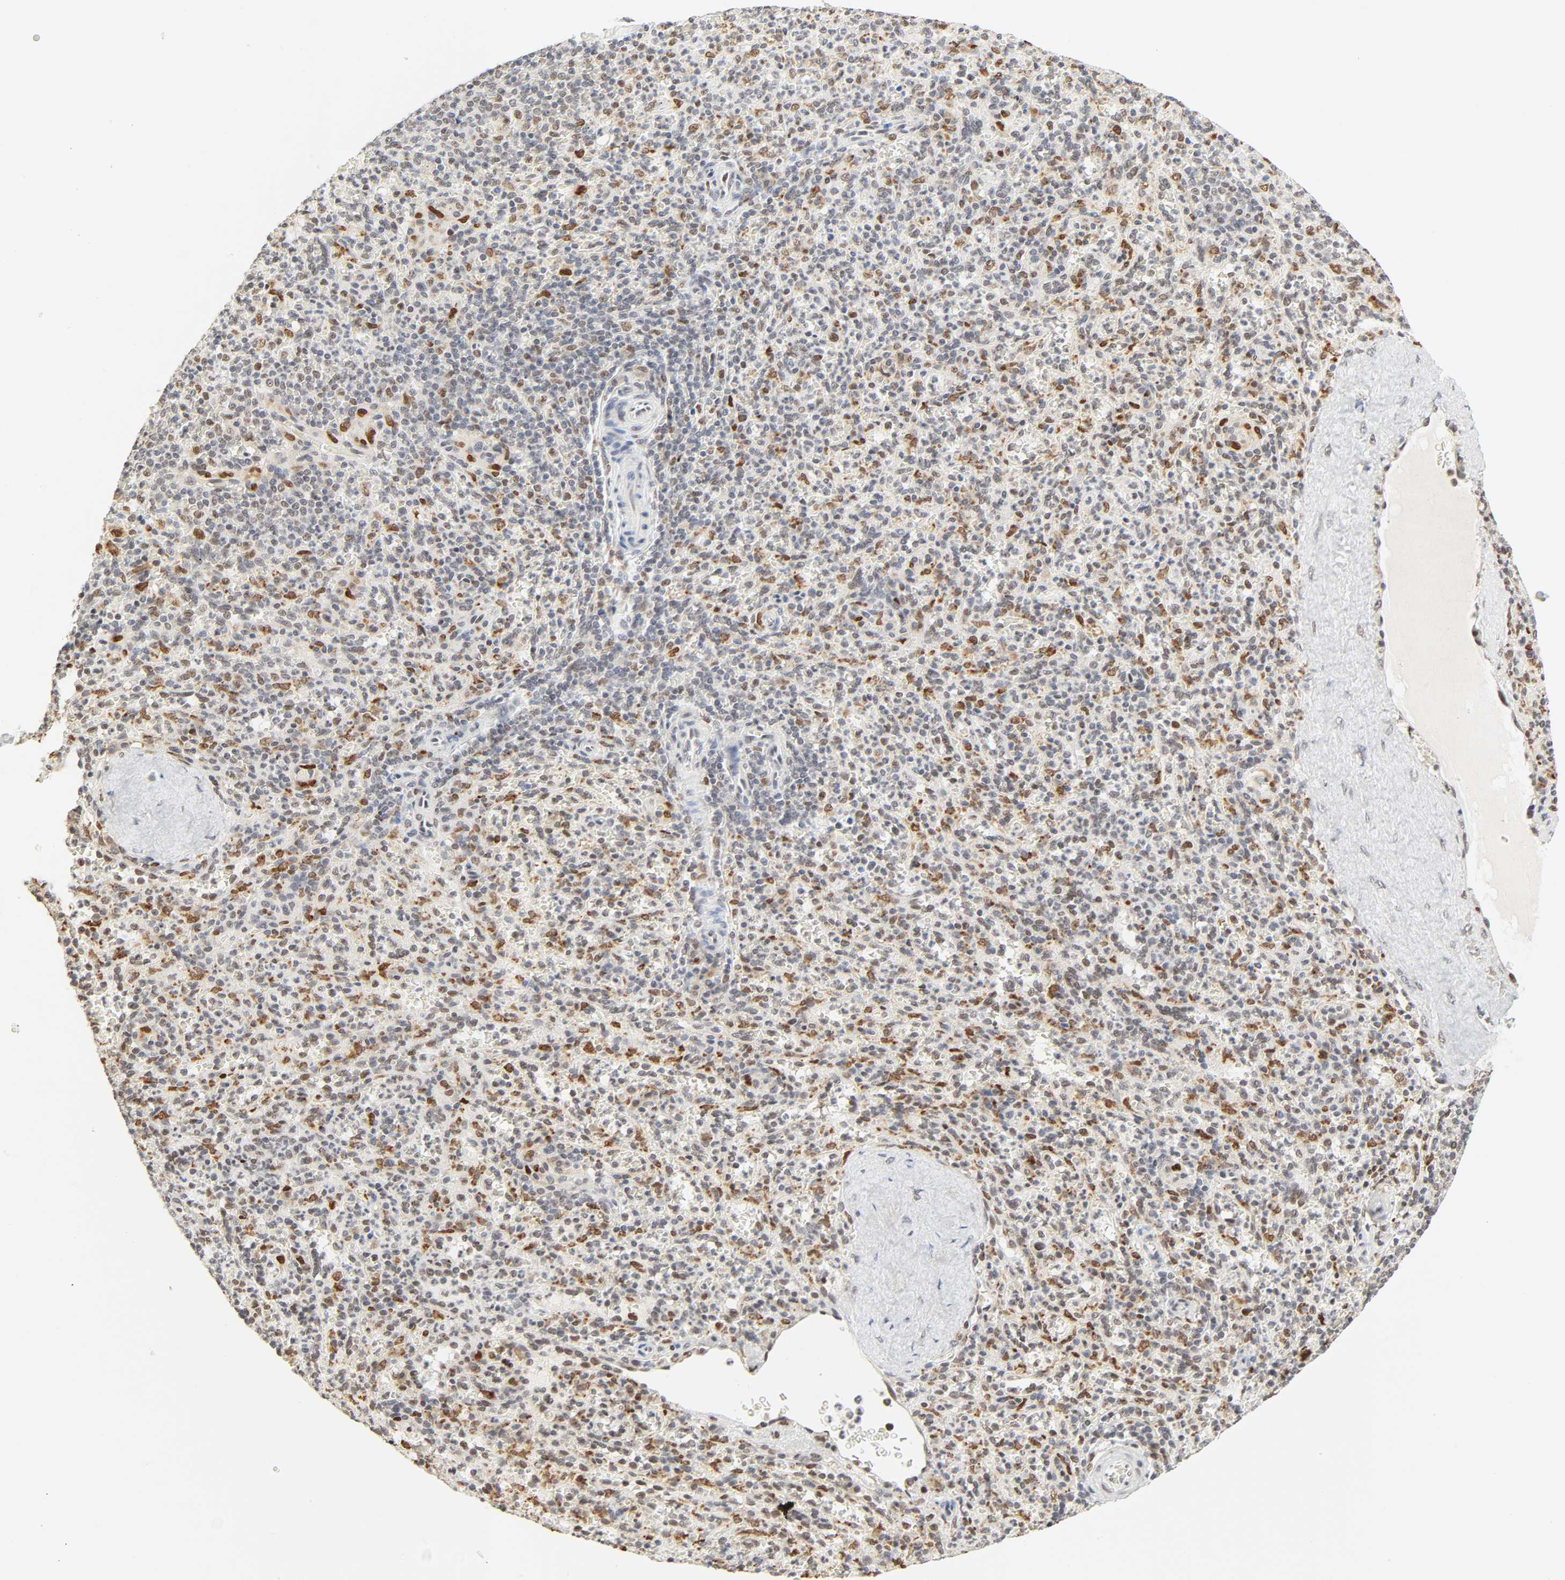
{"staining": {"intensity": "strong", "quantity": "<25%", "location": "nuclear"}, "tissue": "spleen", "cell_type": "Cells in red pulp", "image_type": "normal", "snomed": [{"axis": "morphology", "description": "Normal tissue, NOS"}, {"axis": "topography", "description": "Spleen"}], "caption": "Spleen stained with immunohistochemistry displays strong nuclear expression in approximately <25% of cells in red pulp.", "gene": "DAZAP1", "patient": {"sex": "male", "age": 36}}